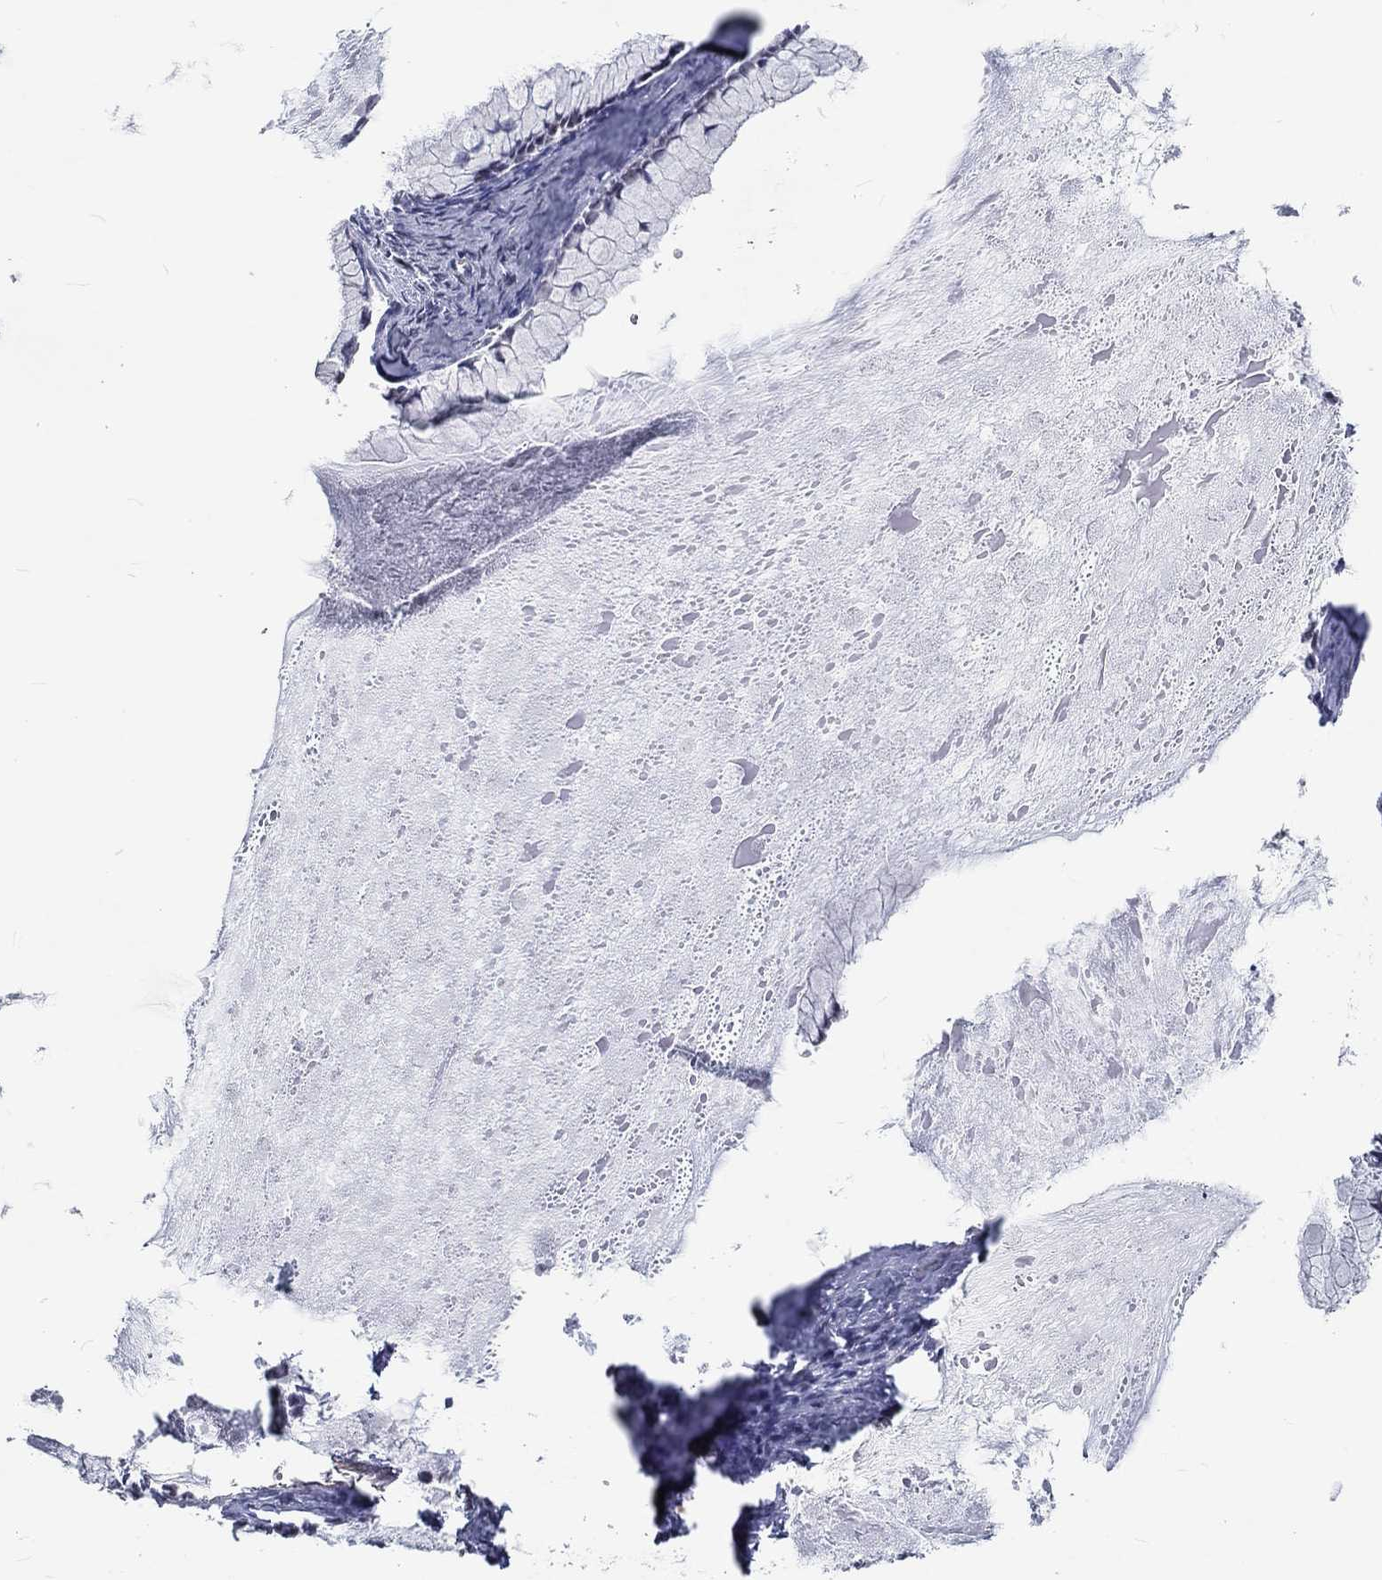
{"staining": {"intensity": "negative", "quantity": "none", "location": "none"}, "tissue": "ovarian cancer", "cell_type": "Tumor cells", "image_type": "cancer", "snomed": [{"axis": "morphology", "description": "Cystadenocarcinoma, mucinous, NOS"}, {"axis": "topography", "description": "Ovary"}], "caption": "Tumor cells are negative for brown protein staining in mucinous cystadenocarcinoma (ovarian).", "gene": "ZBED1", "patient": {"sex": "female", "age": 41}}